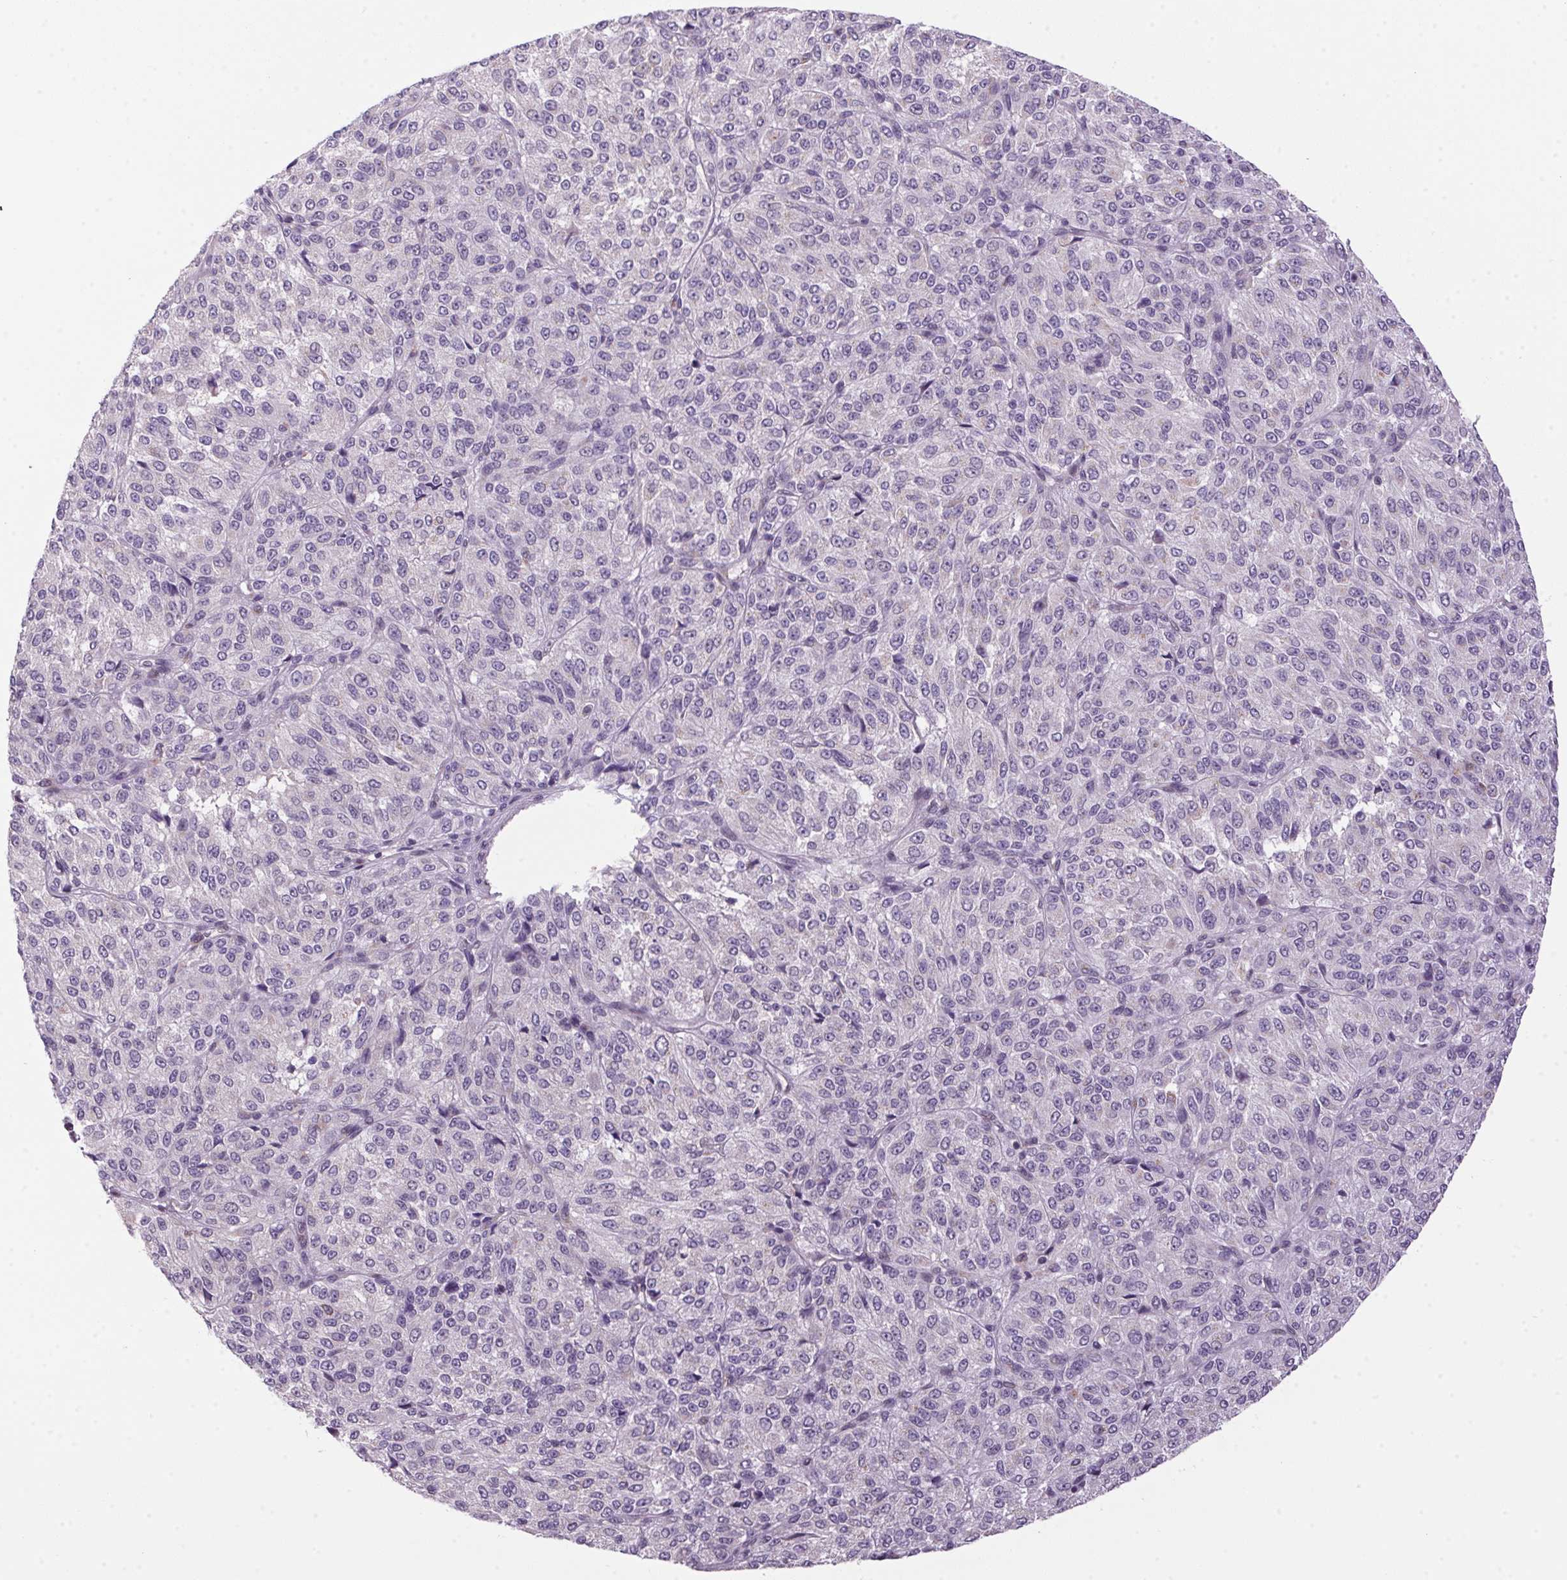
{"staining": {"intensity": "negative", "quantity": "none", "location": "none"}, "tissue": "melanoma", "cell_type": "Tumor cells", "image_type": "cancer", "snomed": [{"axis": "morphology", "description": "Malignant melanoma, Metastatic site"}, {"axis": "topography", "description": "Brain"}], "caption": "Melanoma was stained to show a protein in brown. There is no significant positivity in tumor cells.", "gene": "AKR1E2", "patient": {"sex": "female", "age": 56}}